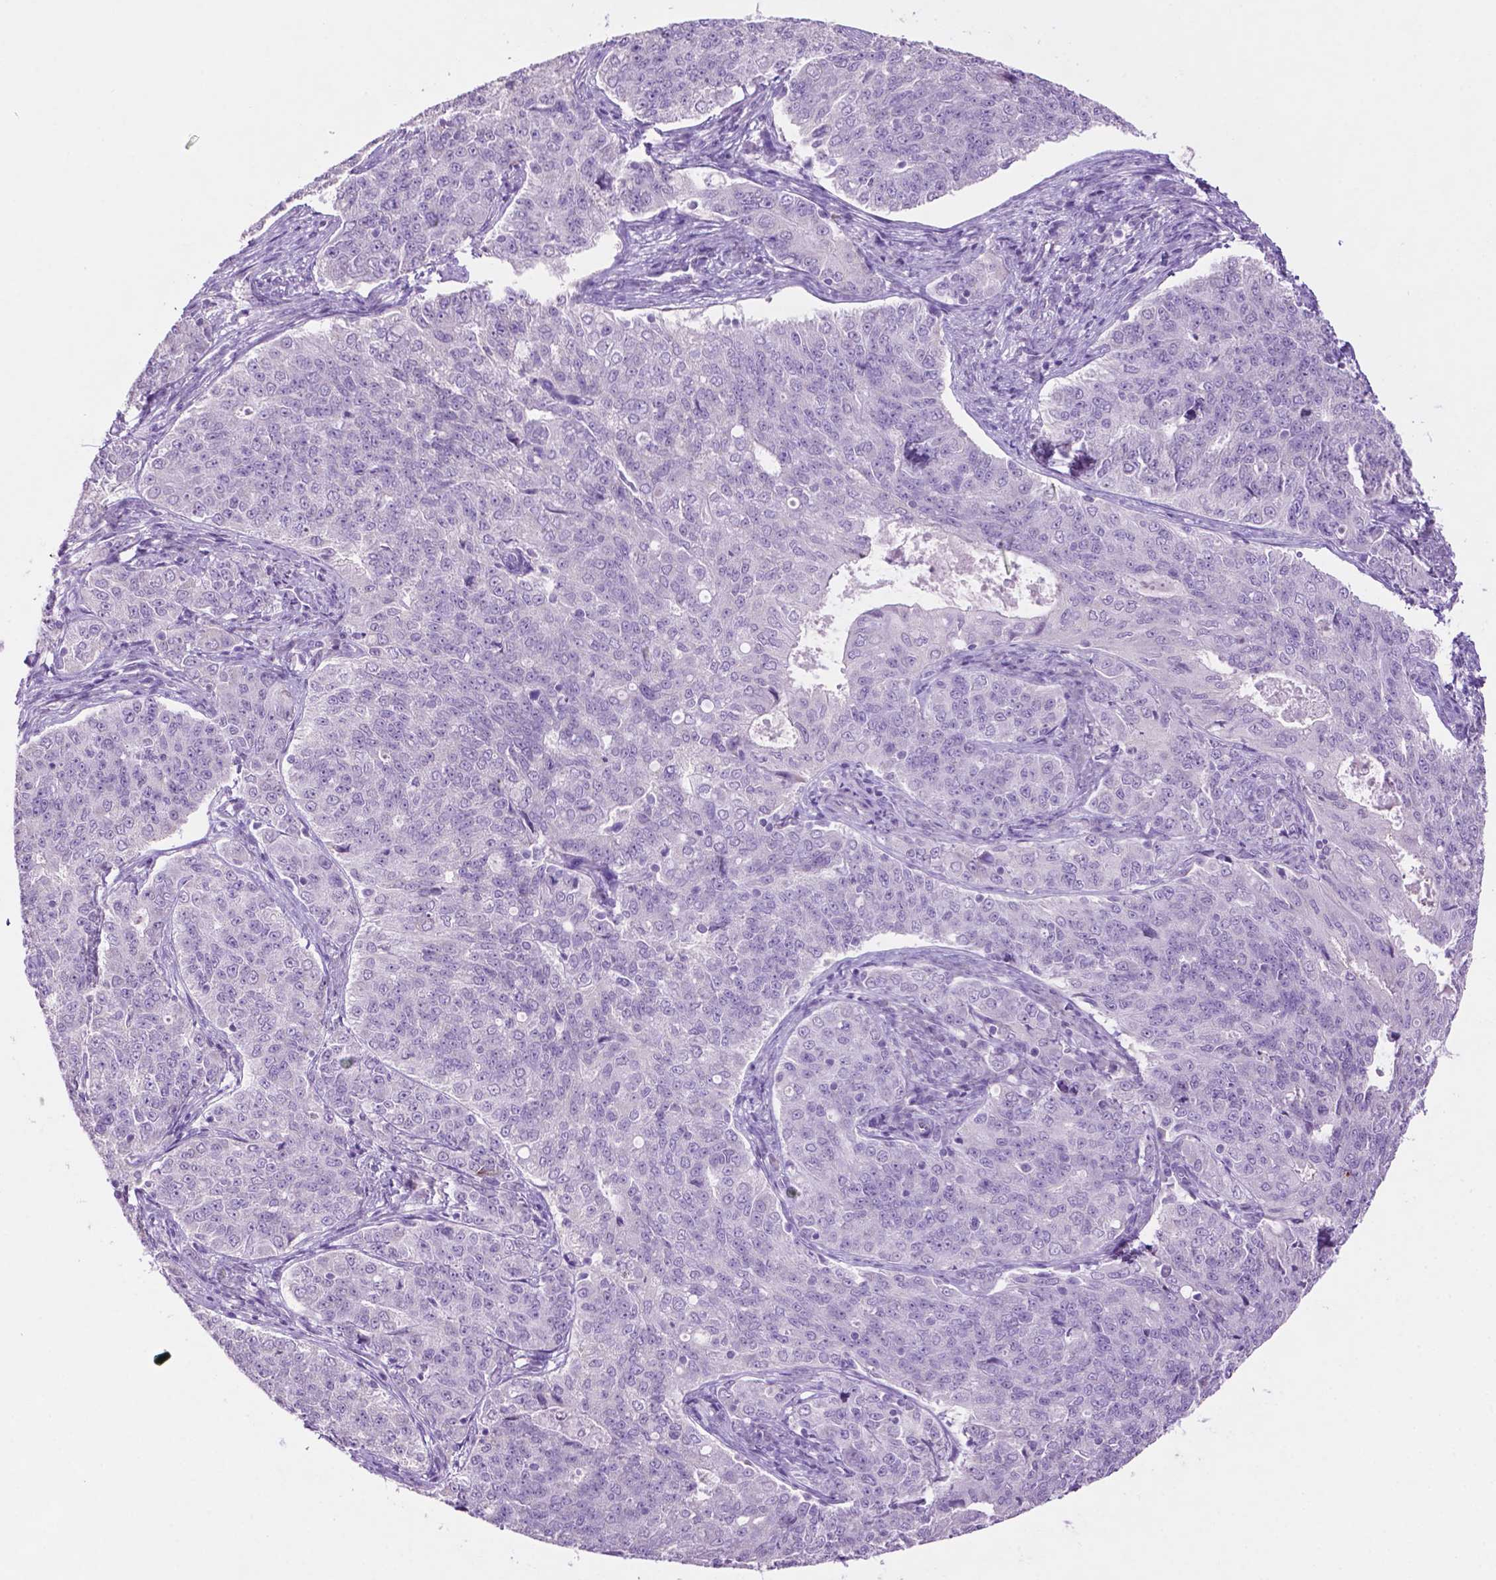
{"staining": {"intensity": "negative", "quantity": "none", "location": "none"}, "tissue": "endometrial cancer", "cell_type": "Tumor cells", "image_type": "cancer", "snomed": [{"axis": "morphology", "description": "Adenocarcinoma, NOS"}, {"axis": "topography", "description": "Endometrium"}], "caption": "A high-resolution micrograph shows IHC staining of adenocarcinoma (endometrial), which shows no significant positivity in tumor cells.", "gene": "PHGR1", "patient": {"sex": "female", "age": 43}}